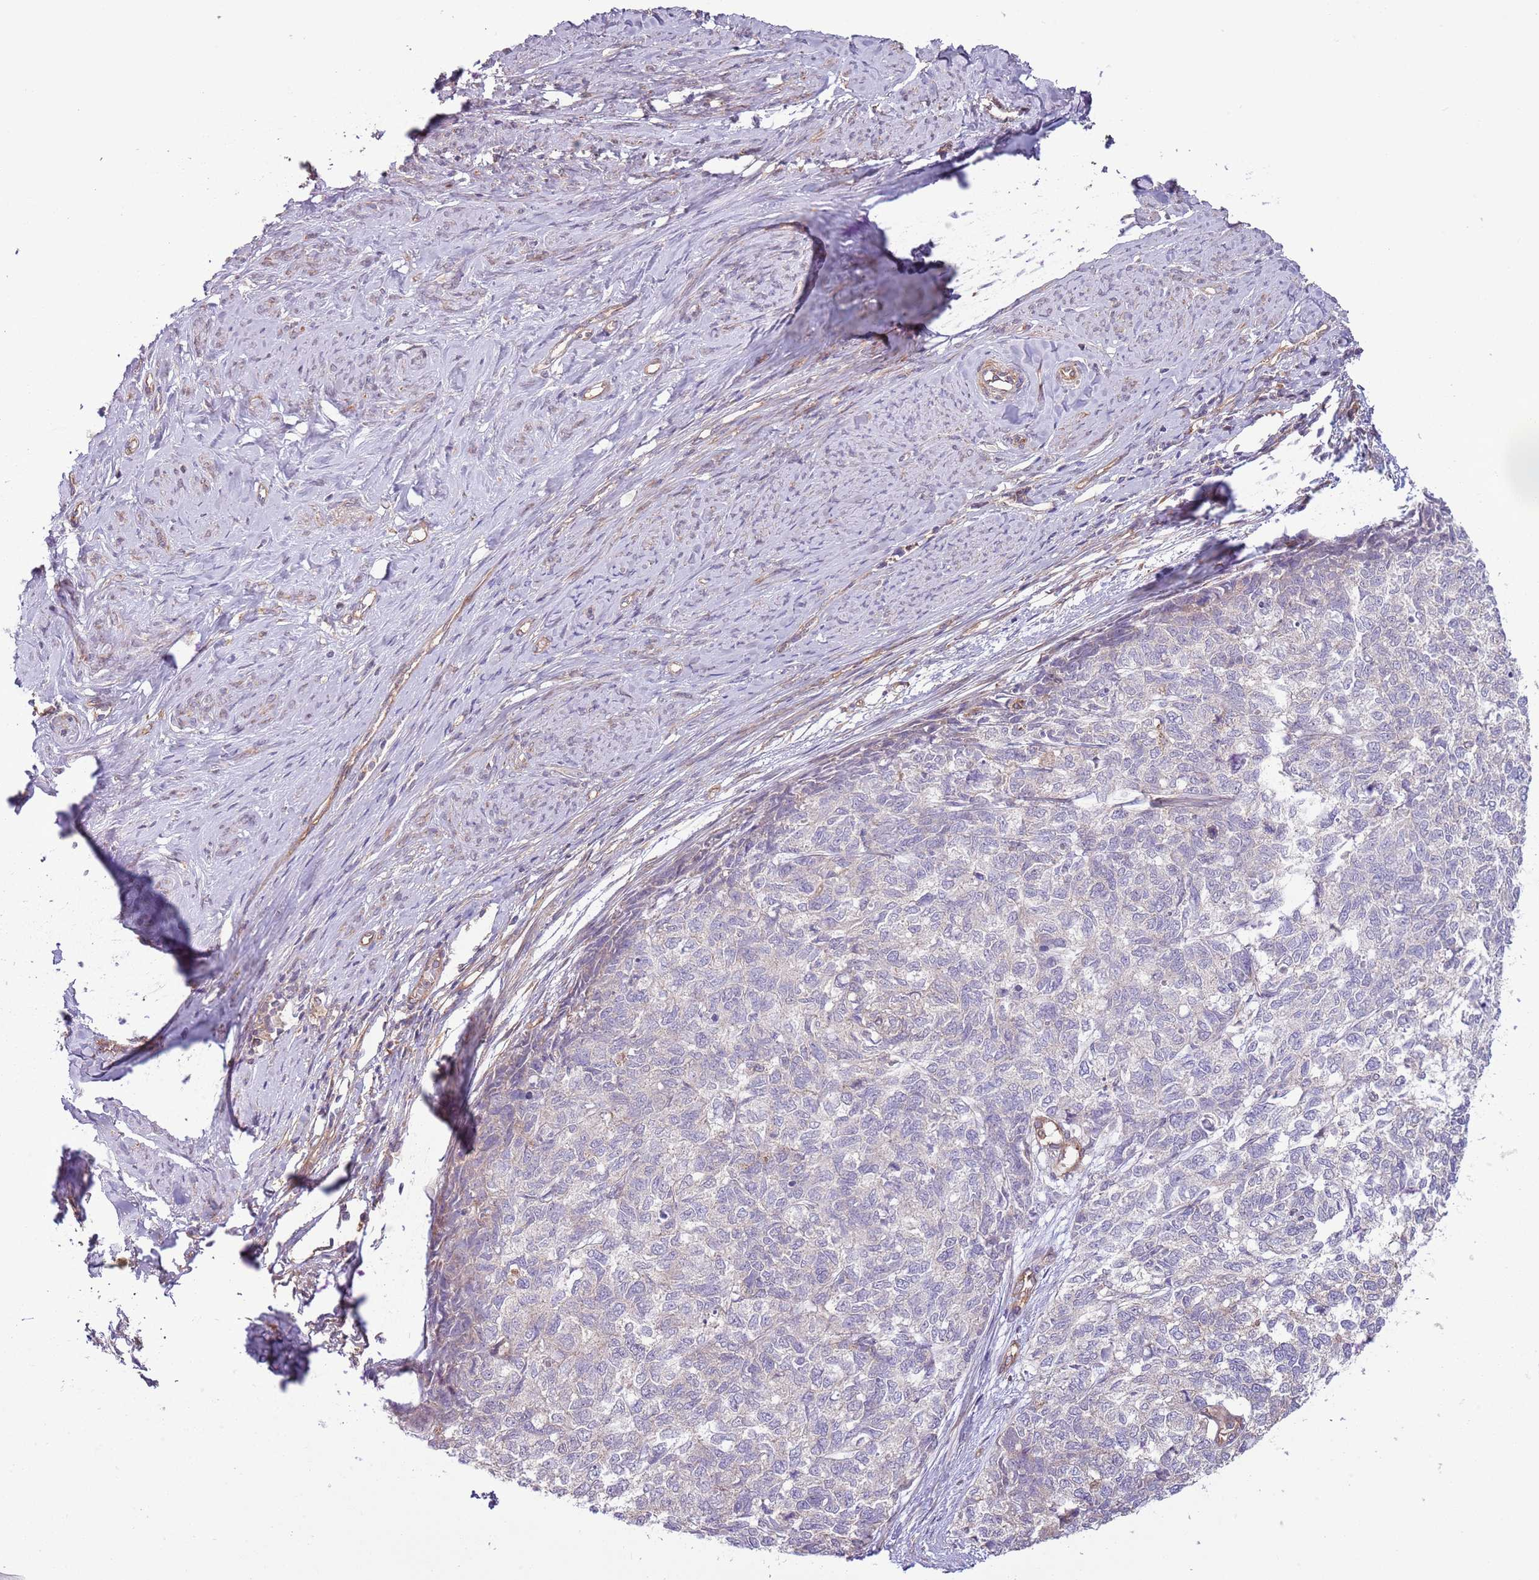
{"staining": {"intensity": "negative", "quantity": "none", "location": "none"}, "tissue": "cervical cancer", "cell_type": "Tumor cells", "image_type": "cancer", "snomed": [{"axis": "morphology", "description": "Squamous cell carcinoma, NOS"}, {"axis": "topography", "description": "Cervix"}], "caption": "Cervical squamous cell carcinoma was stained to show a protein in brown. There is no significant positivity in tumor cells.", "gene": "LPIN2", "patient": {"sex": "female", "age": 63}}